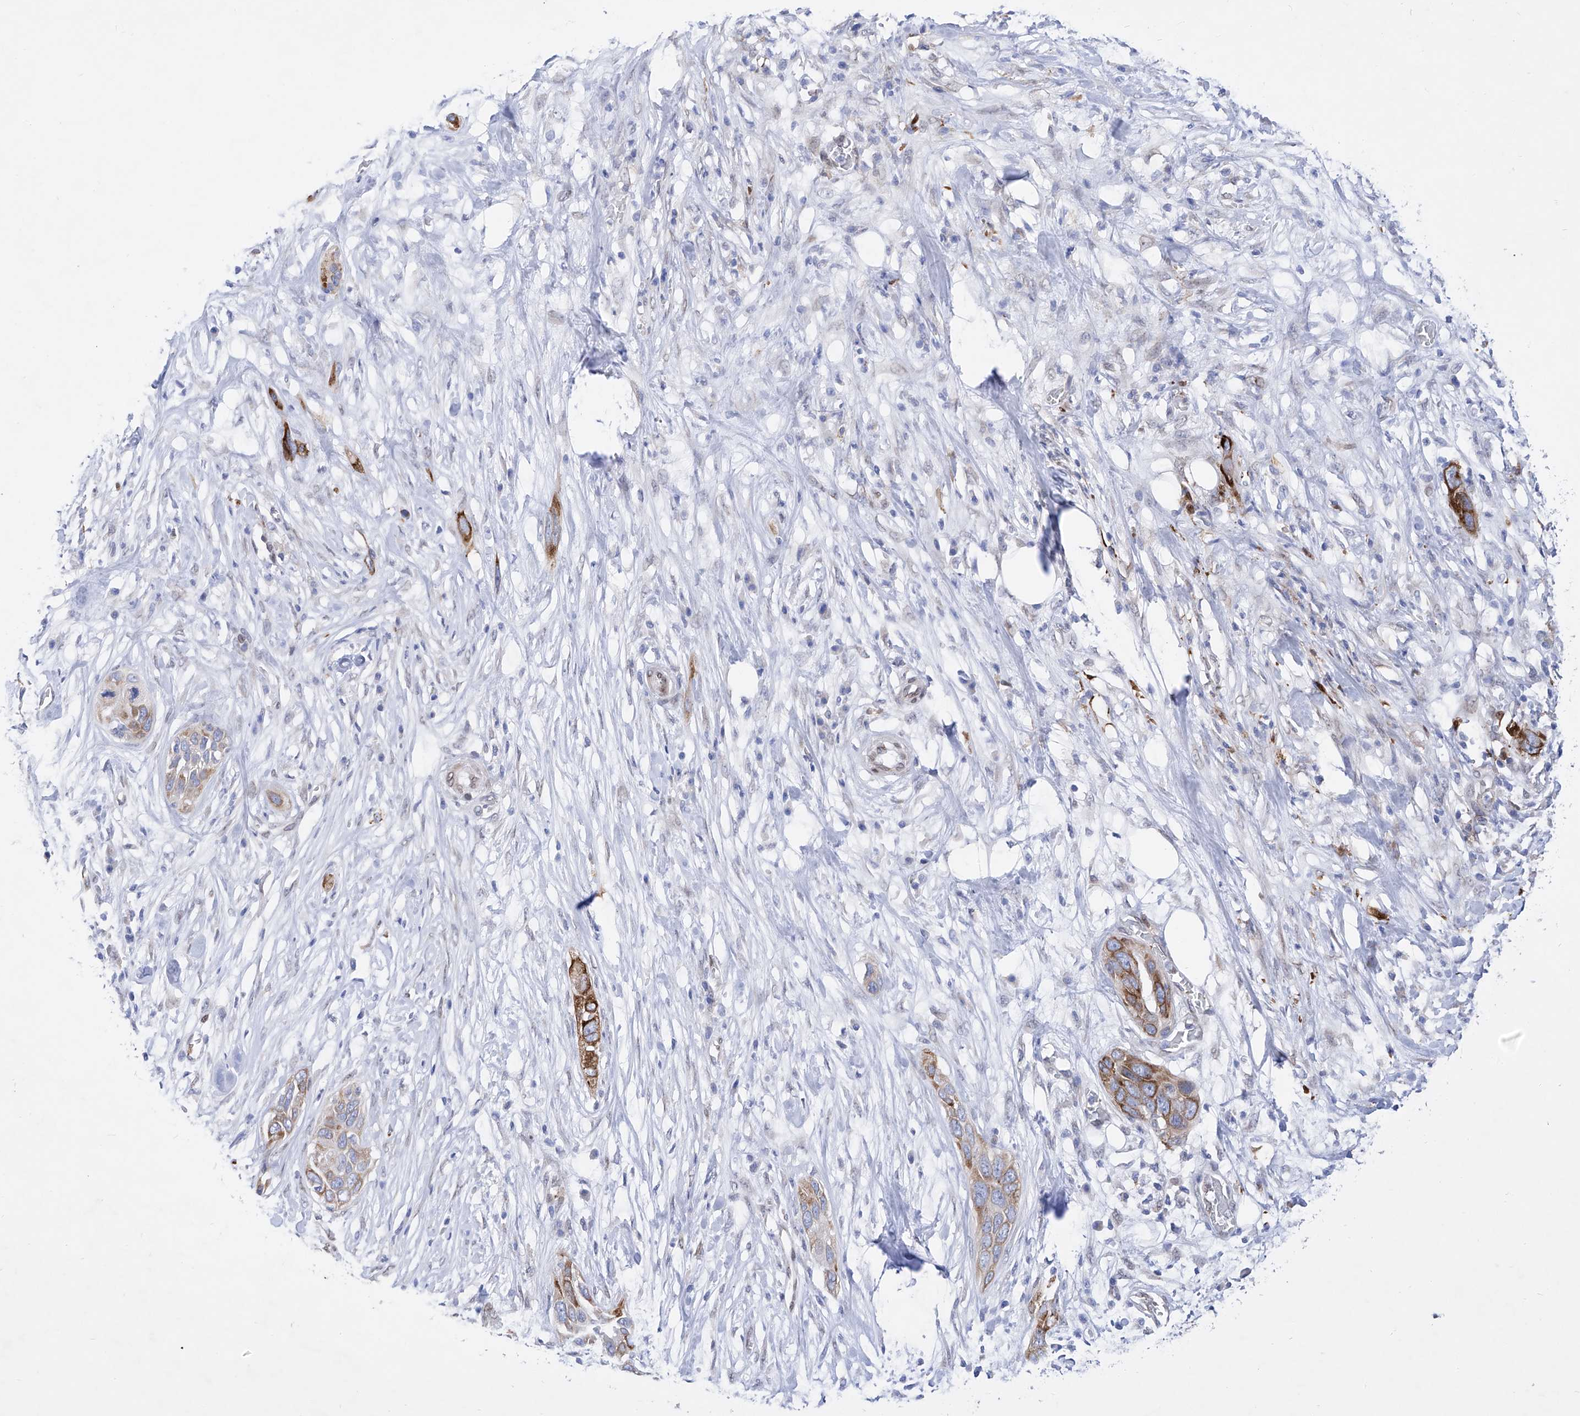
{"staining": {"intensity": "moderate", "quantity": ">75%", "location": "cytoplasmic/membranous"}, "tissue": "pancreatic cancer", "cell_type": "Tumor cells", "image_type": "cancer", "snomed": [{"axis": "morphology", "description": "Adenocarcinoma, NOS"}, {"axis": "topography", "description": "Pancreas"}], "caption": "A histopathology image of pancreatic cancer (adenocarcinoma) stained for a protein reveals moderate cytoplasmic/membranous brown staining in tumor cells.", "gene": "LCLAT1", "patient": {"sex": "female", "age": 60}}